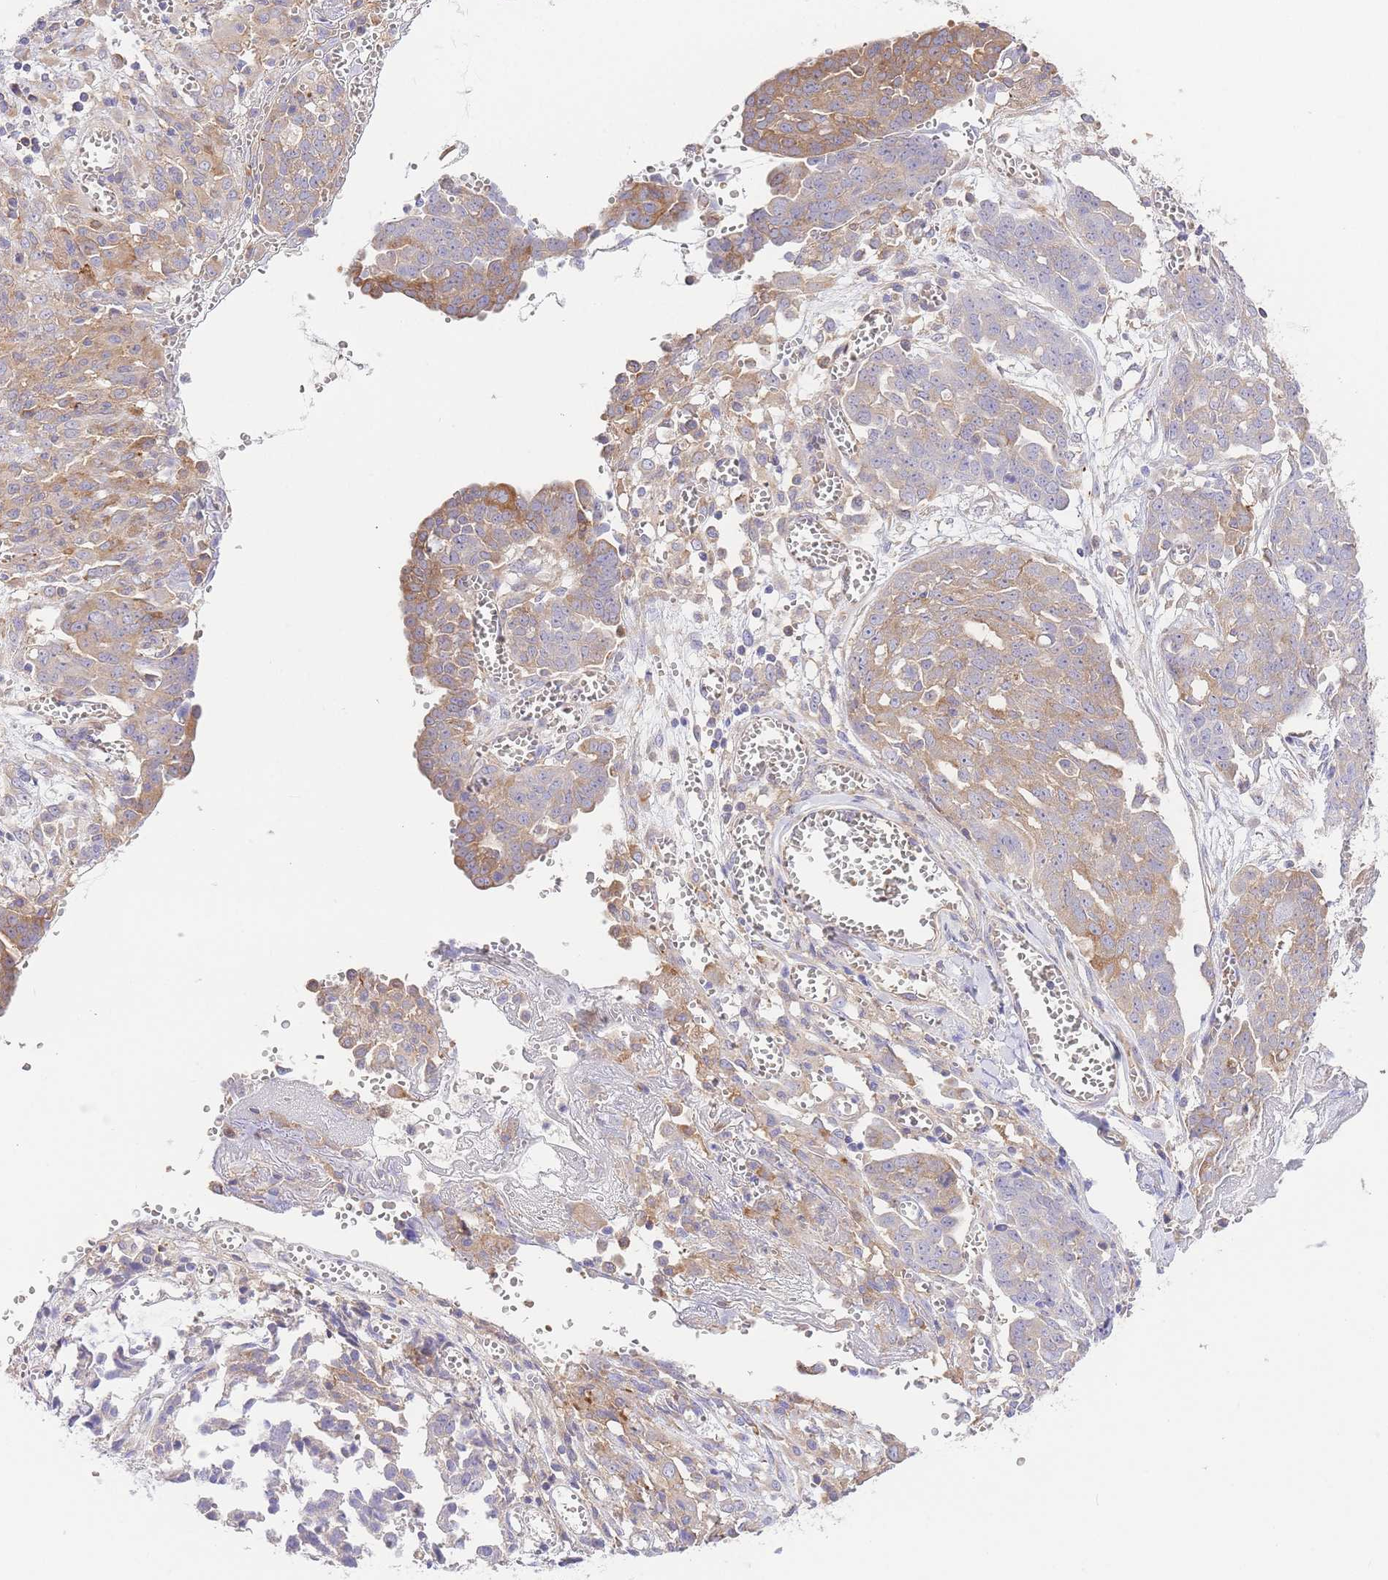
{"staining": {"intensity": "moderate", "quantity": "25%-75%", "location": "cytoplasmic/membranous"}, "tissue": "ovarian cancer", "cell_type": "Tumor cells", "image_type": "cancer", "snomed": [{"axis": "morphology", "description": "Cystadenocarcinoma, serous, NOS"}, {"axis": "topography", "description": "Soft tissue"}, {"axis": "topography", "description": "Ovary"}], "caption": "High-power microscopy captured an IHC image of ovarian cancer, revealing moderate cytoplasmic/membranous staining in approximately 25%-75% of tumor cells.", "gene": "INSYN2B", "patient": {"sex": "female", "age": 57}}